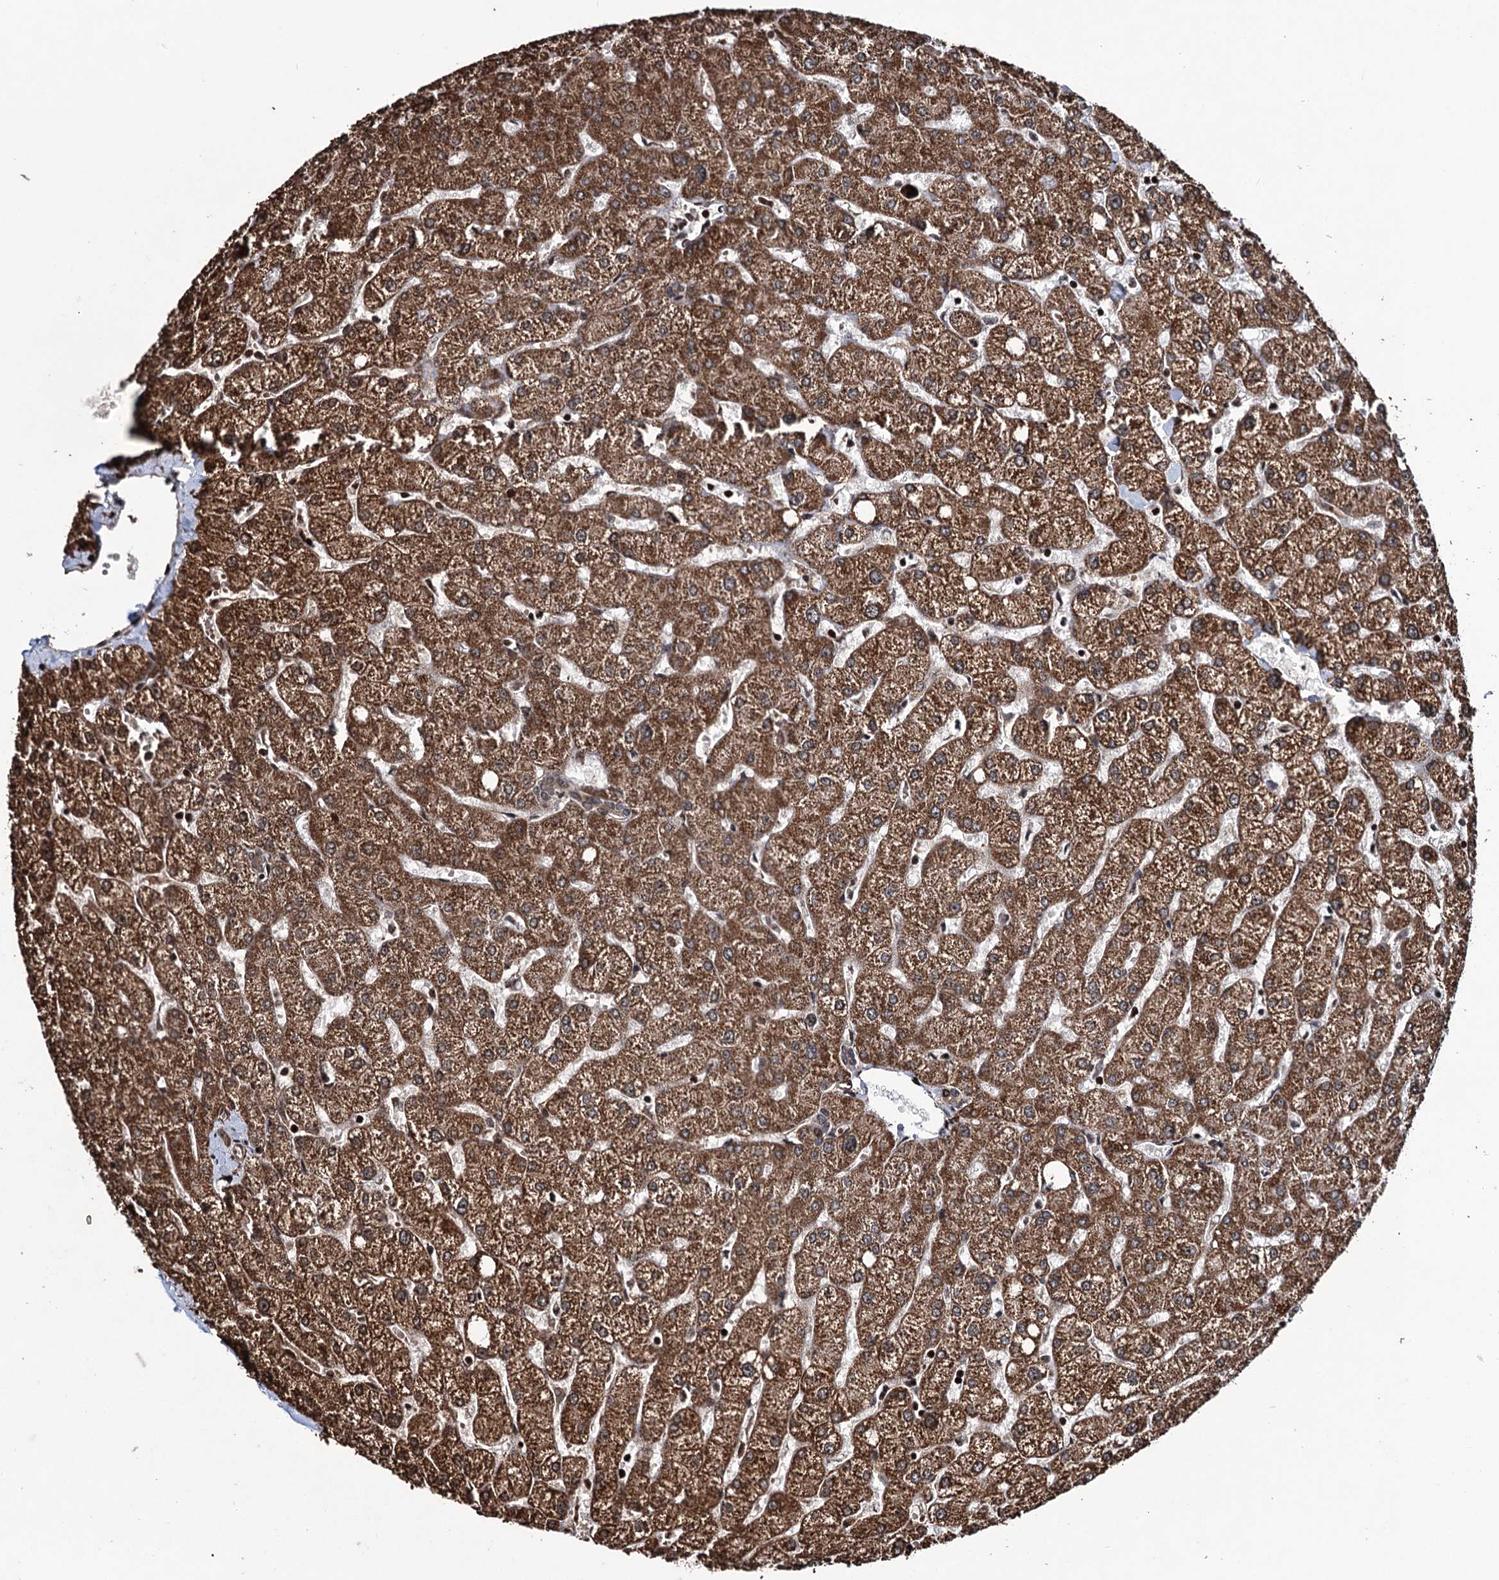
{"staining": {"intensity": "strong", "quantity": ">75%", "location": "cytoplasmic/membranous"}, "tissue": "liver", "cell_type": "Hepatocytes", "image_type": "normal", "snomed": [{"axis": "morphology", "description": "Normal tissue, NOS"}, {"axis": "topography", "description": "Liver"}], "caption": "This micrograph exhibits IHC staining of unremarkable human liver, with high strong cytoplasmic/membranous positivity in about >75% of hepatocytes.", "gene": "EYA4", "patient": {"sex": "female", "age": 54}}